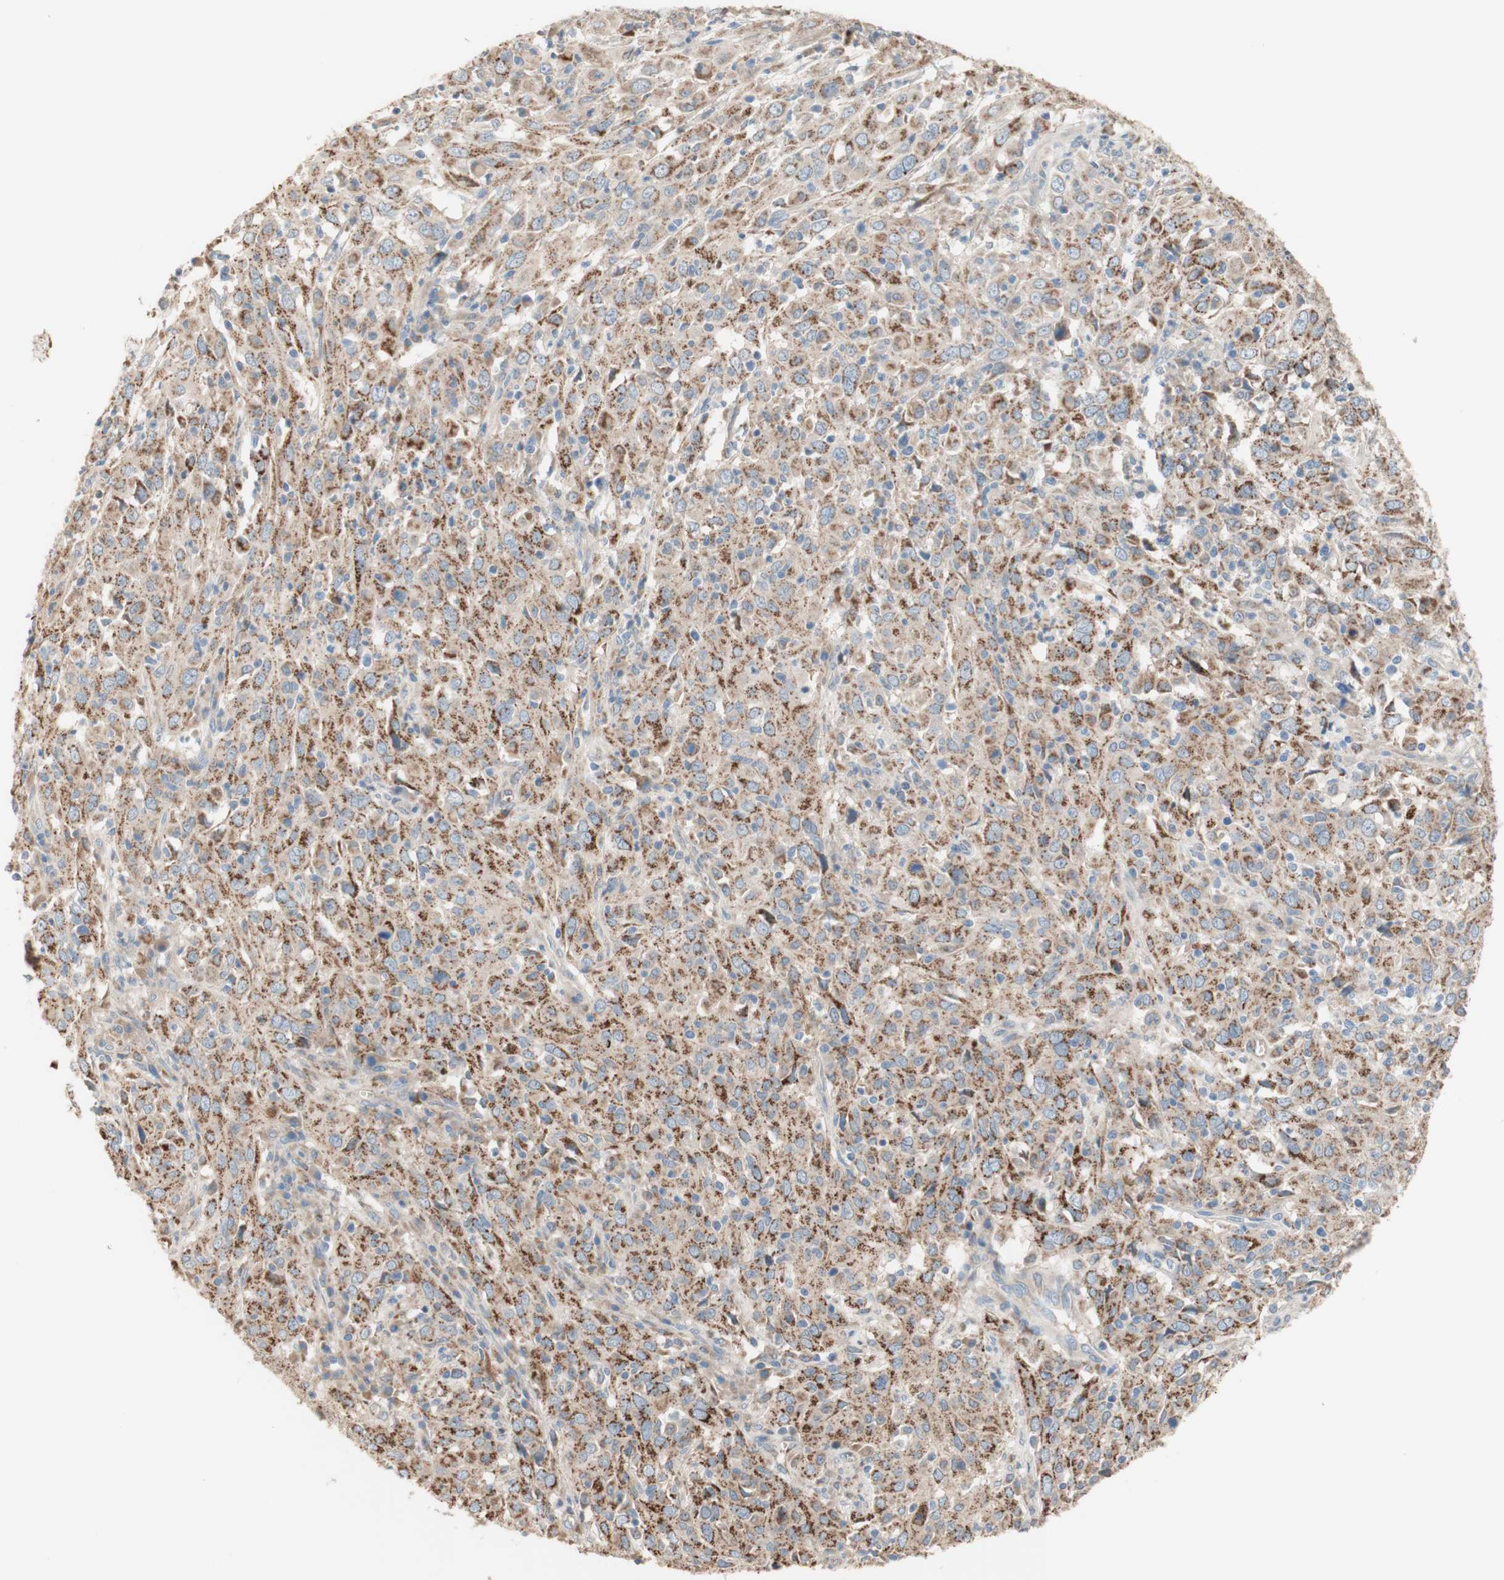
{"staining": {"intensity": "weak", "quantity": ">75%", "location": "cytoplasmic/membranous"}, "tissue": "cervical cancer", "cell_type": "Tumor cells", "image_type": "cancer", "snomed": [{"axis": "morphology", "description": "Squamous cell carcinoma, NOS"}, {"axis": "topography", "description": "Cervix"}], "caption": "A high-resolution photomicrograph shows IHC staining of cervical cancer, which exhibits weak cytoplasmic/membranous positivity in about >75% of tumor cells.", "gene": "PTPN21", "patient": {"sex": "female", "age": 46}}